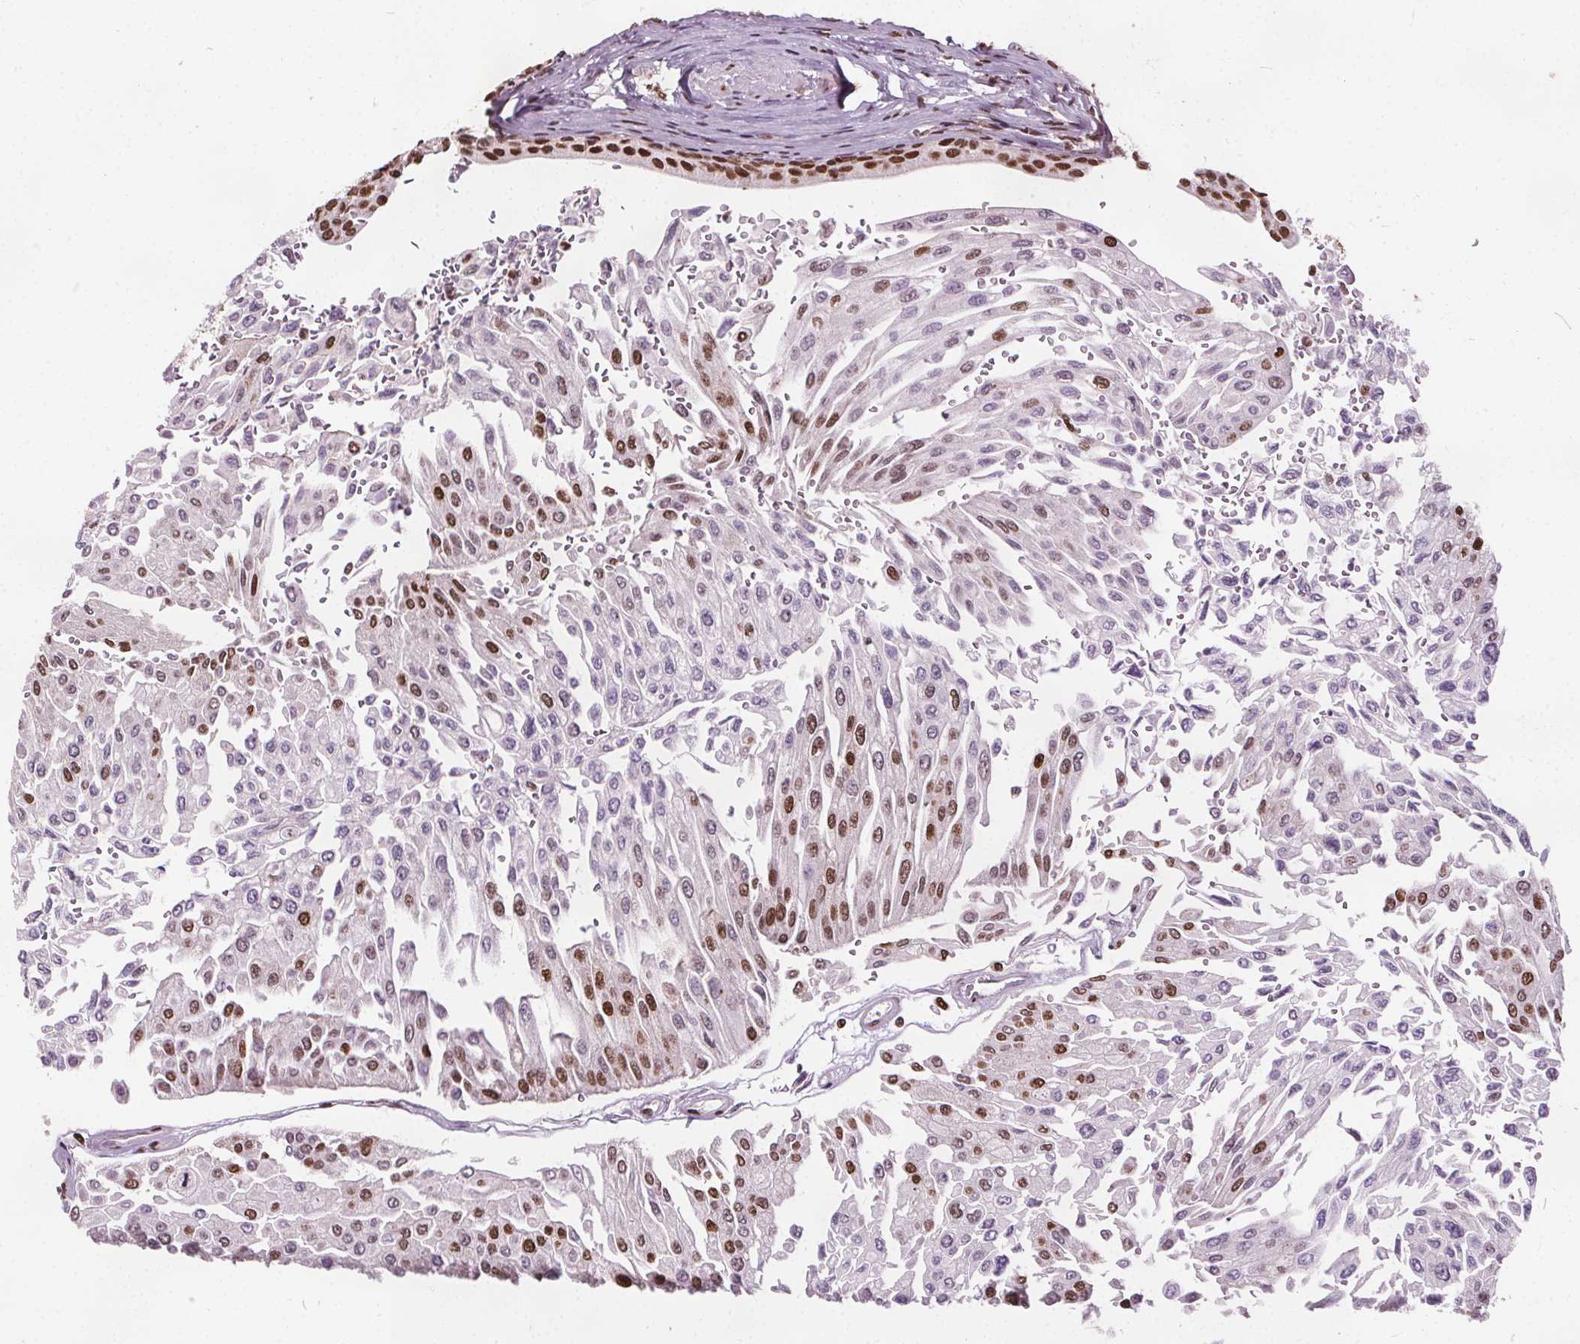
{"staining": {"intensity": "moderate", "quantity": "<25%", "location": "nuclear"}, "tissue": "urothelial cancer", "cell_type": "Tumor cells", "image_type": "cancer", "snomed": [{"axis": "morphology", "description": "Urothelial carcinoma, NOS"}, {"axis": "topography", "description": "Urinary bladder"}], "caption": "Protein analysis of urothelial cancer tissue shows moderate nuclear staining in about <25% of tumor cells.", "gene": "ISLR2", "patient": {"sex": "male", "age": 67}}